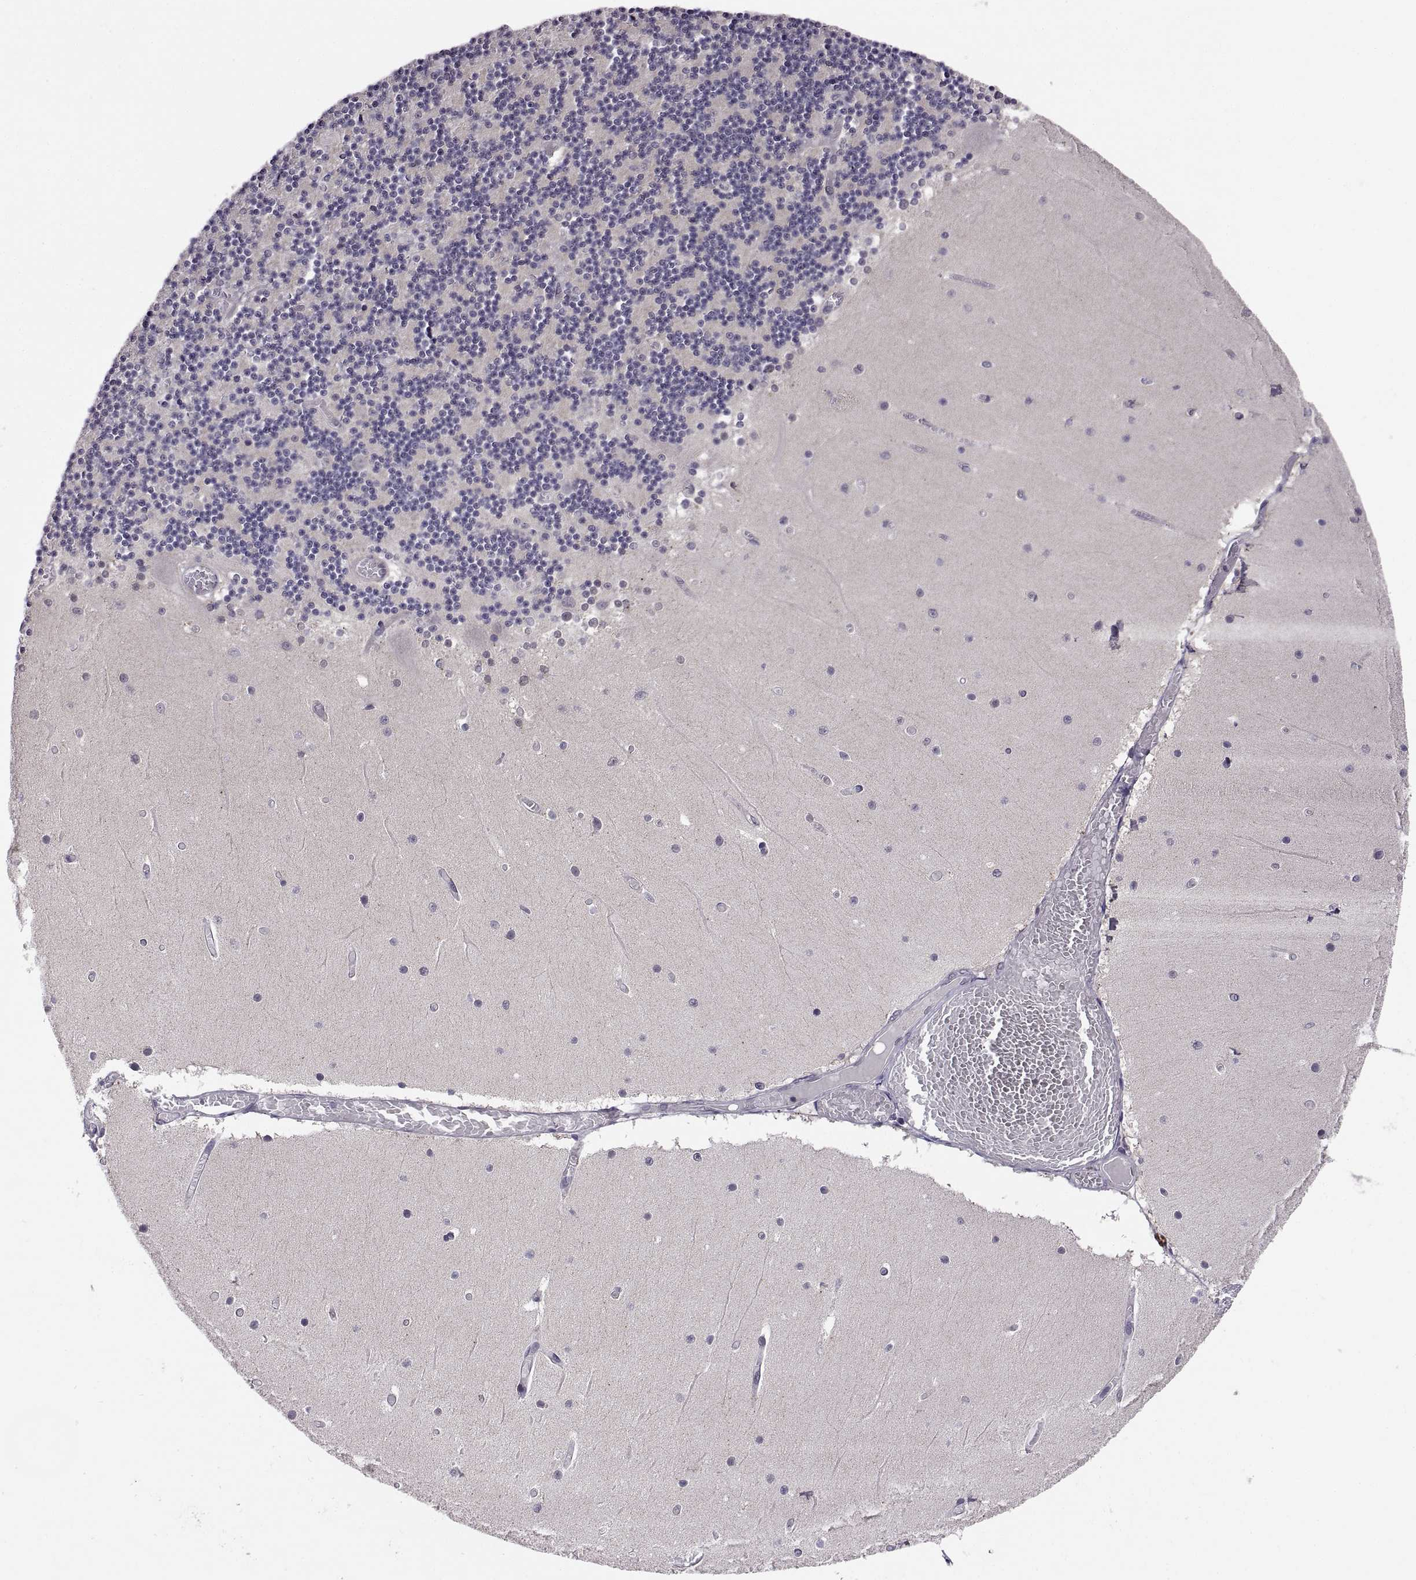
{"staining": {"intensity": "negative", "quantity": "none", "location": "none"}, "tissue": "cerebellum", "cell_type": "Cells in granular layer", "image_type": "normal", "snomed": [{"axis": "morphology", "description": "Normal tissue, NOS"}, {"axis": "topography", "description": "Cerebellum"}], "caption": "A photomicrograph of cerebellum stained for a protein exhibits no brown staining in cells in granular layer.", "gene": "CHFR", "patient": {"sex": "female", "age": 28}}